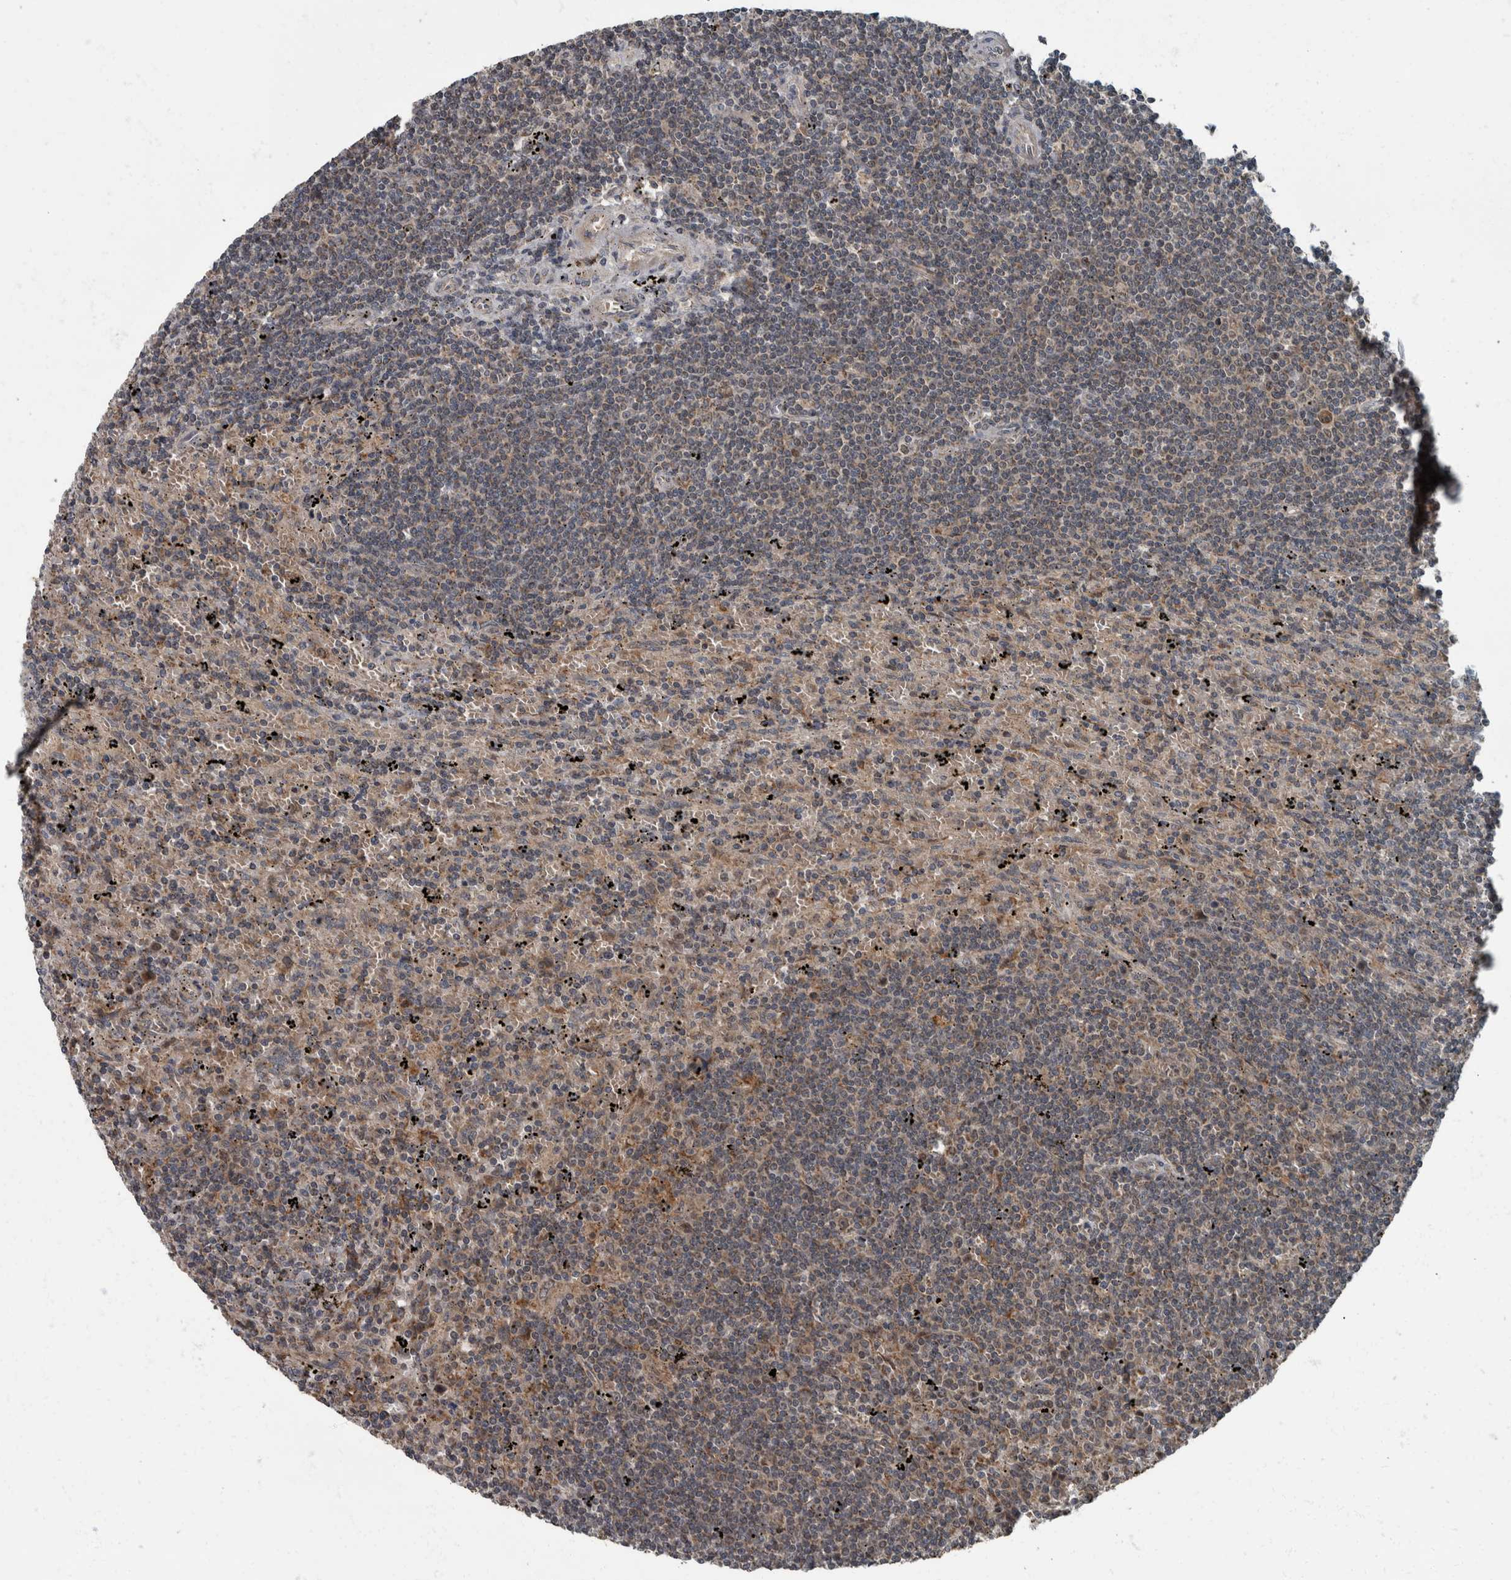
{"staining": {"intensity": "weak", "quantity": "<25%", "location": "cytoplasmic/membranous"}, "tissue": "lymphoma", "cell_type": "Tumor cells", "image_type": "cancer", "snomed": [{"axis": "morphology", "description": "Malignant lymphoma, non-Hodgkin's type, Low grade"}, {"axis": "topography", "description": "Spleen"}], "caption": "The histopathology image reveals no significant expression in tumor cells of low-grade malignant lymphoma, non-Hodgkin's type.", "gene": "RABGGTB", "patient": {"sex": "male", "age": 76}}